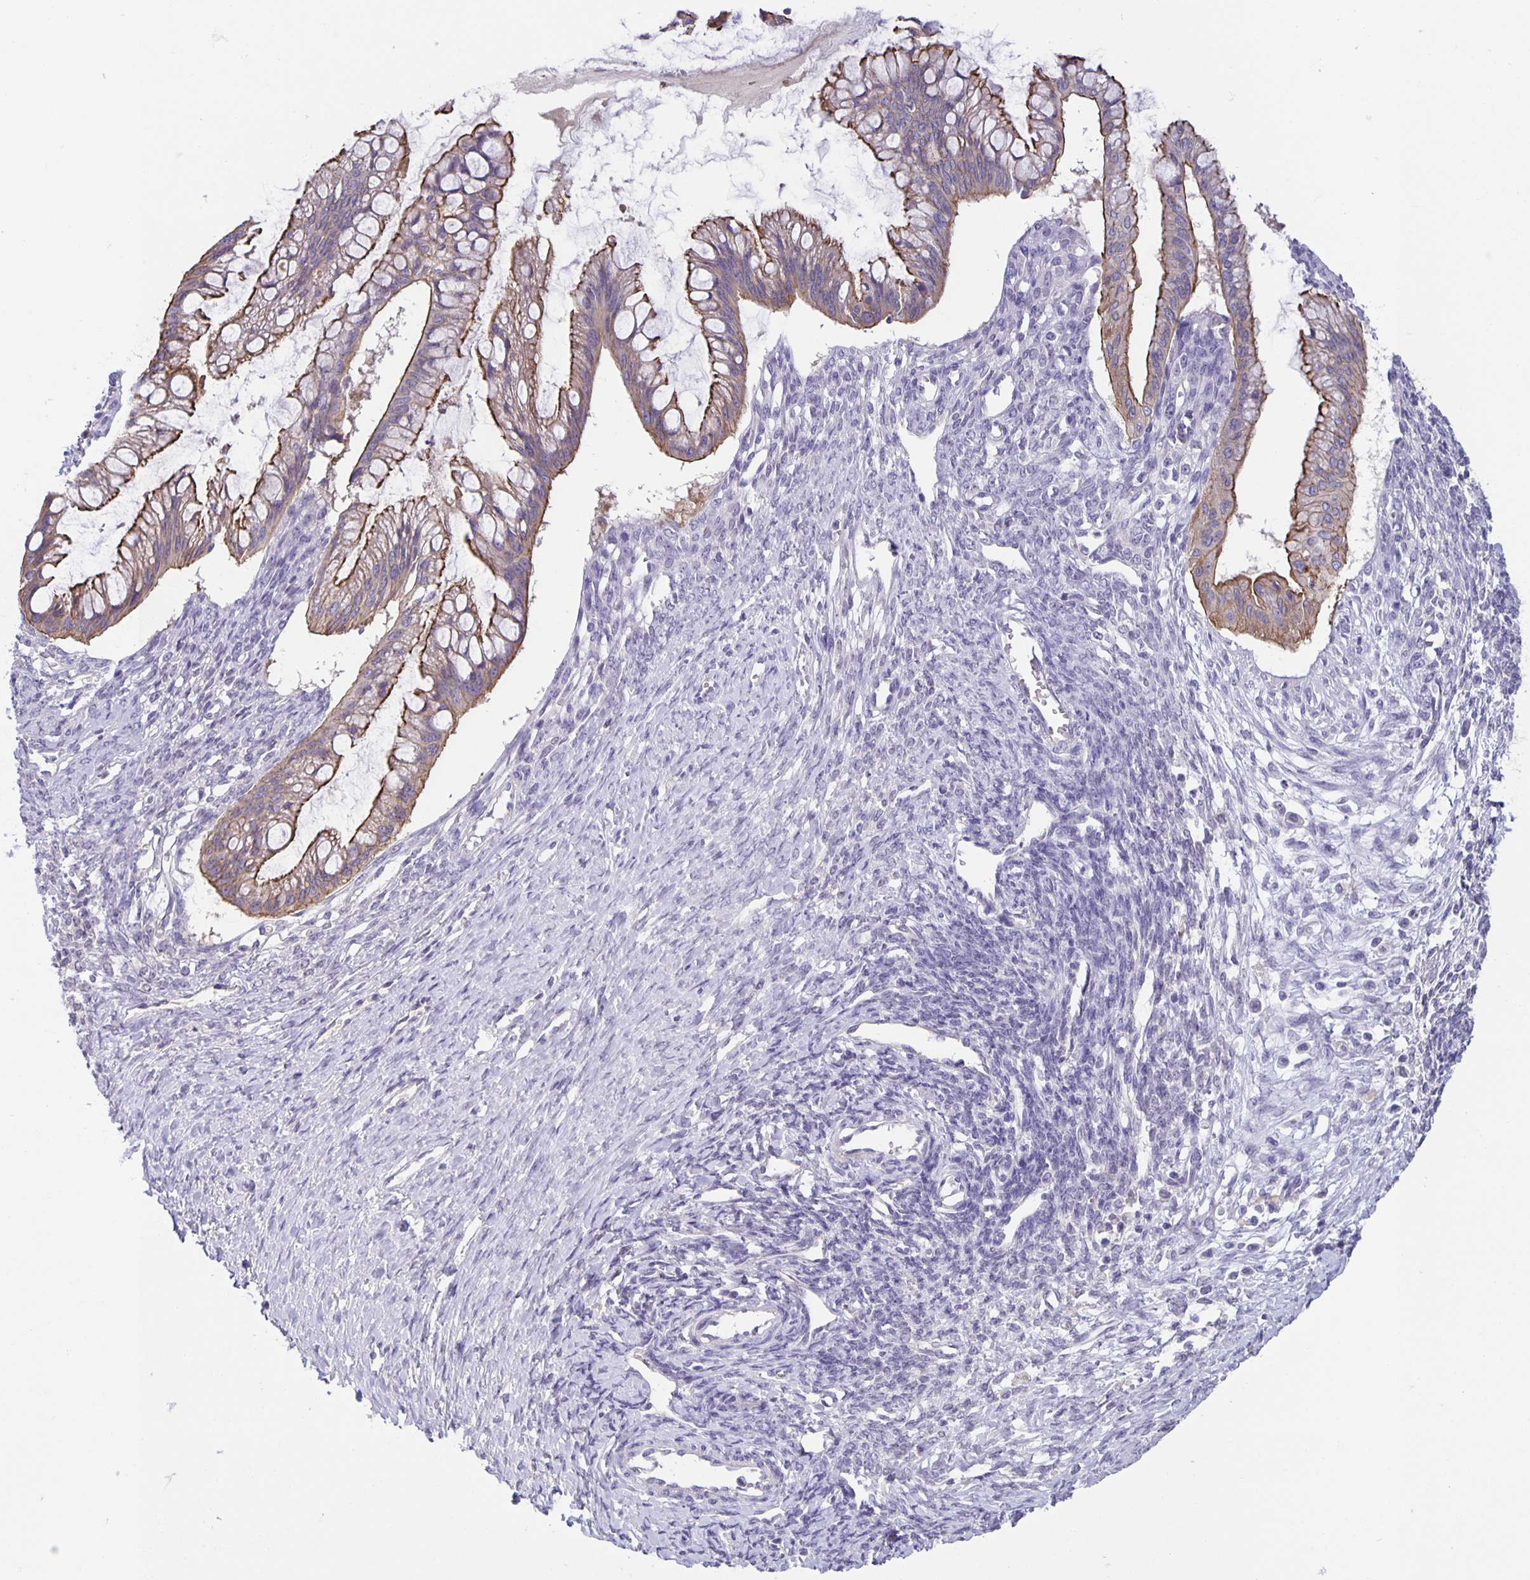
{"staining": {"intensity": "moderate", "quantity": ">75%", "location": "cytoplasmic/membranous"}, "tissue": "ovarian cancer", "cell_type": "Tumor cells", "image_type": "cancer", "snomed": [{"axis": "morphology", "description": "Cystadenocarcinoma, mucinous, NOS"}, {"axis": "topography", "description": "Ovary"}], "caption": "Mucinous cystadenocarcinoma (ovarian) tissue exhibits moderate cytoplasmic/membranous positivity in about >75% of tumor cells (Brightfield microscopy of DAB IHC at high magnification).", "gene": "PTPN3", "patient": {"sex": "female", "age": 73}}